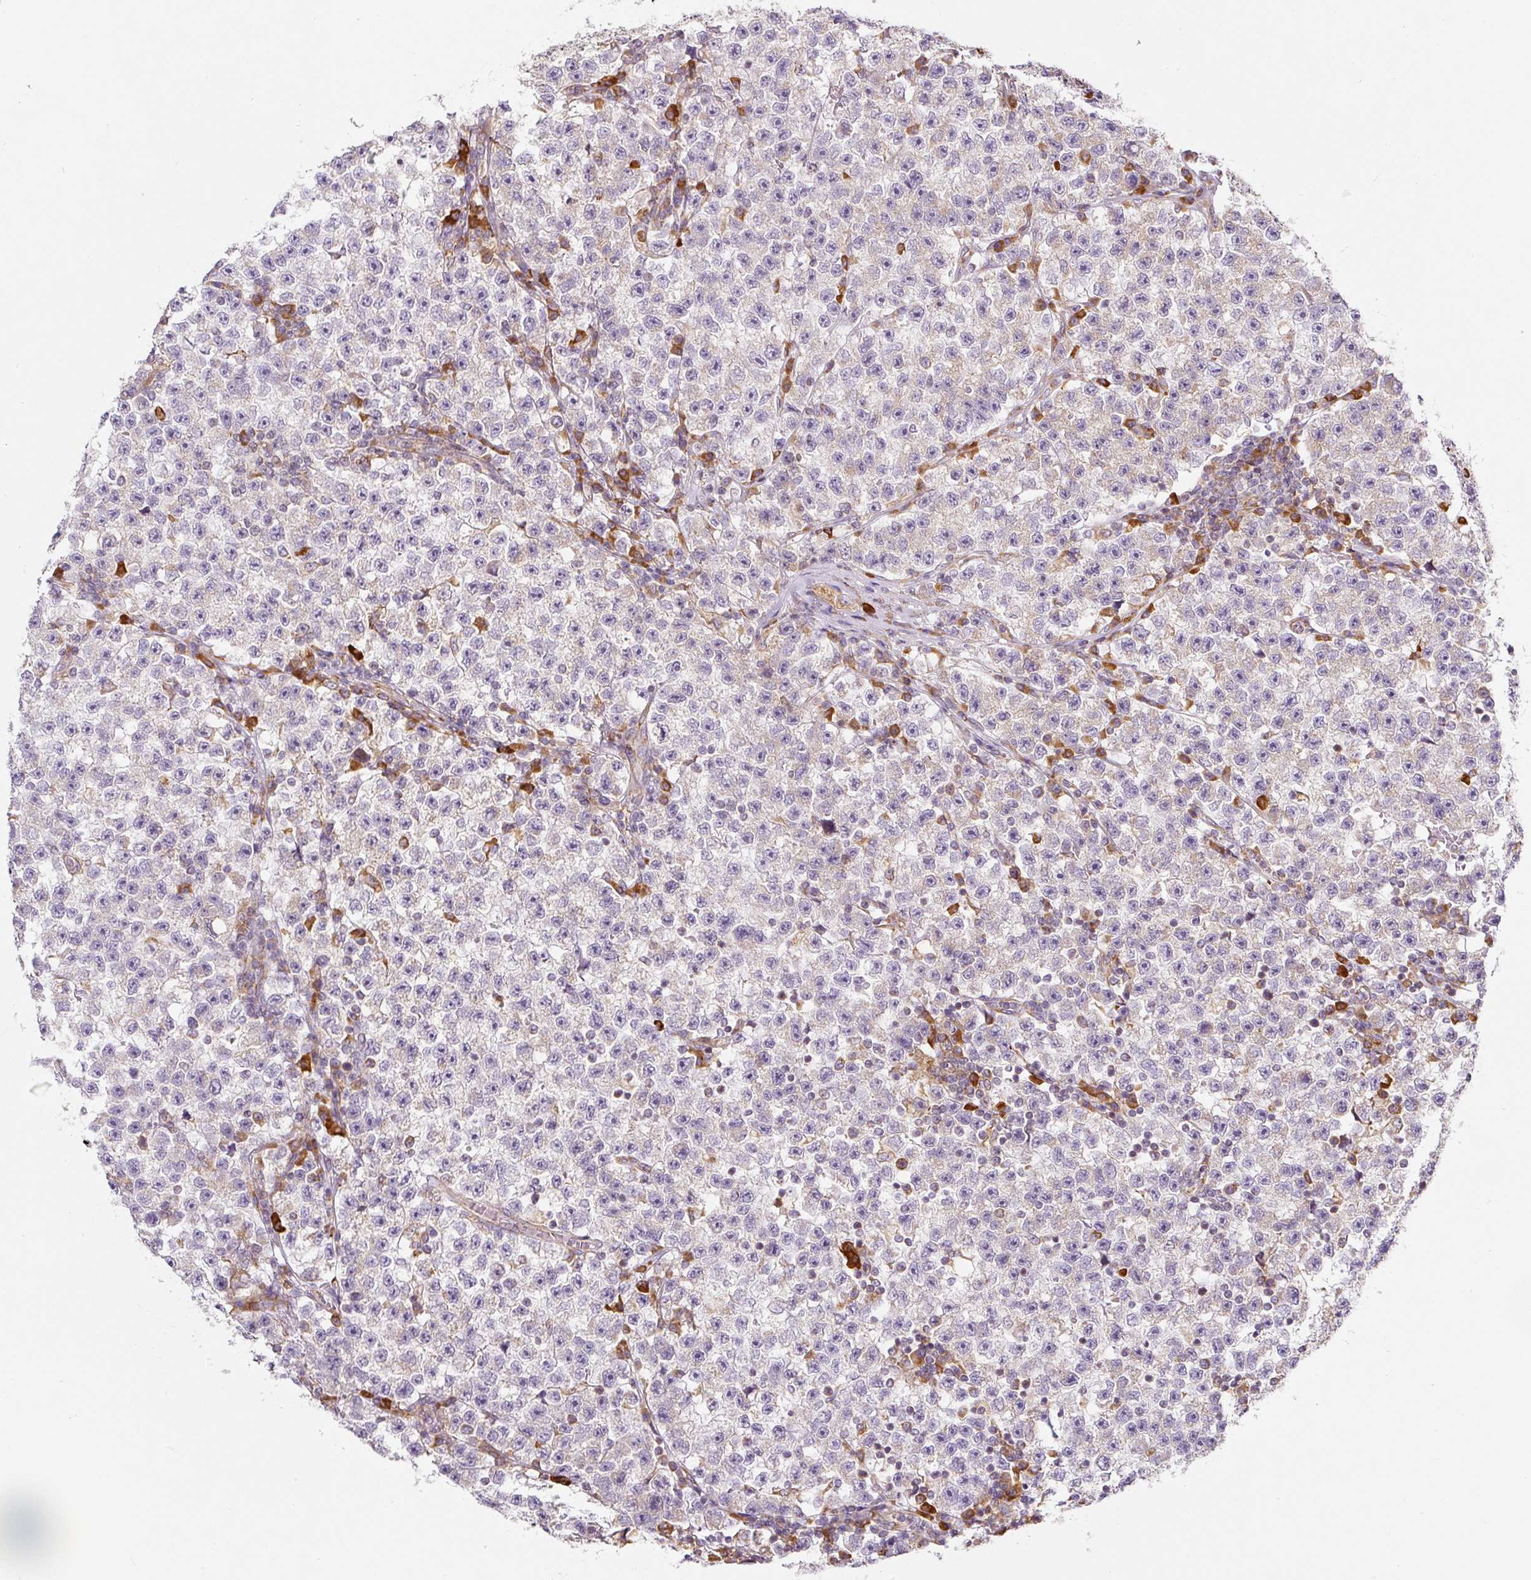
{"staining": {"intensity": "negative", "quantity": "none", "location": "none"}, "tissue": "testis cancer", "cell_type": "Tumor cells", "image_type": "cancer", "snomed": [{"axis": "morphology", "description": "Seminoma, NOS"}, {"axis": "topography", "description": "Testis"}], "caption": "Testis cancer (seminoma) stained for a protein using IHC shows no staining tumor cells.", "gene": "MORN4", "patient": {"sex": "male", "age": 22}}